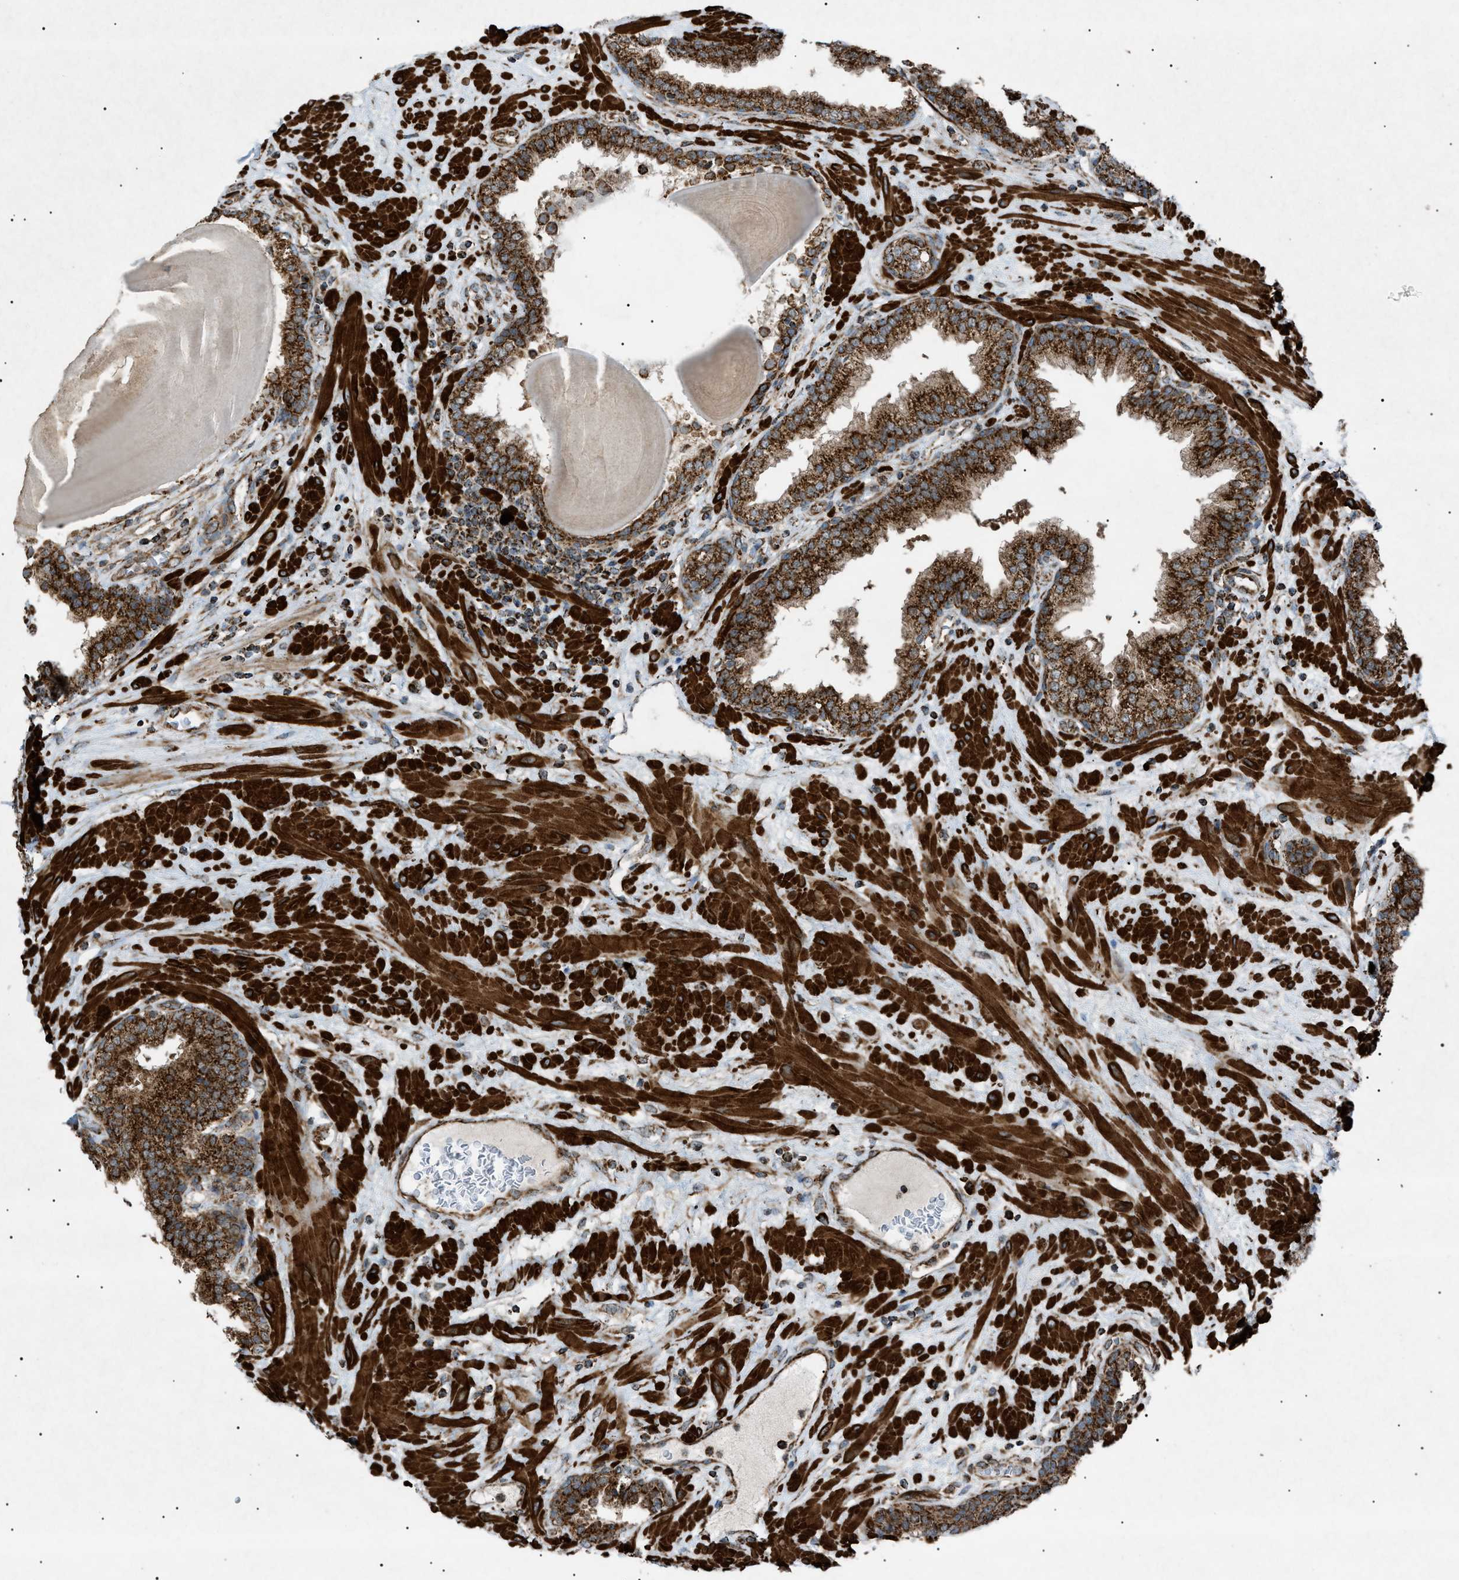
{"staining": {"intensity": "strong", "quantity": ">75%", "location": "cytoplasmic/membranous"}, "tissue": "prostate", "cell_type": "Glandular cells", "image_type": "normal", "snomed": [{"axis": "morphology", "description": "Normal tissue, NOS"}, {"axis": "topography", "description": "Prostate"}], "caption": "The immunohistochemical stain labels strong cytoplasmic/membranous staining in glandular cells of benign prostate.", "gene": "C1GALT1C1", "patient": {"sex": "male", "age": 51}}